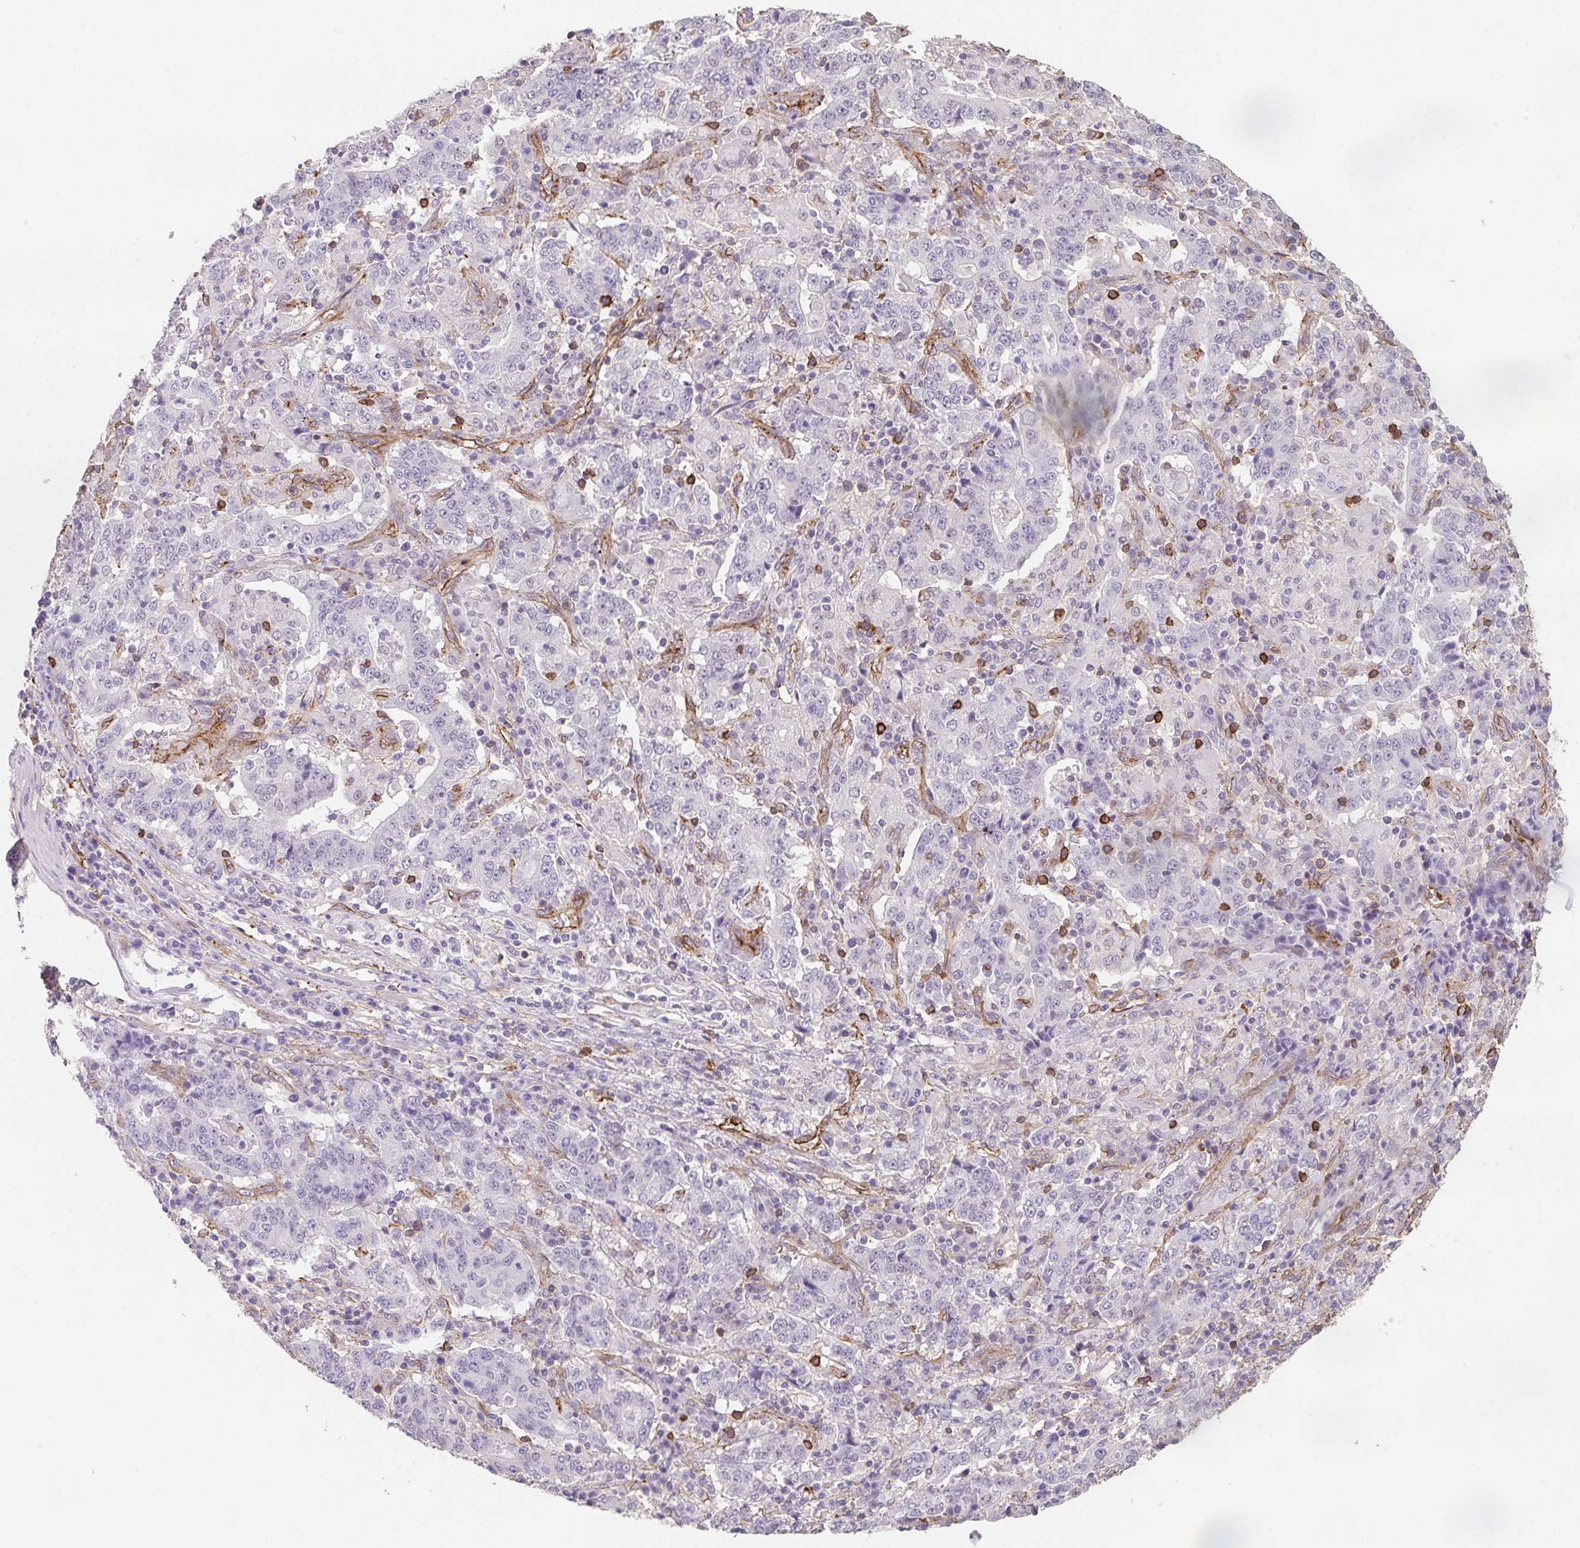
{"staining": {"intensity": "negative", "quantity": "none", "location": "none"}, "tissue": "stomach cancer", "cell_type": "Tumor cells", "image_type": "cancer", "snomed": [{"axis": "morphology", "description": "Normal tissue, NOS"}, {"axis": "morphology", "description": "Adenocarcinoma, NOS"}, {"axis": "topography", "description": "Stomach, upper"}, {"axis": "topography", "description": "Stomach"}], "caption": "This is a micrograph of IHC staining of adenocarcinoma (stomach), which shows no positivity in tumor cells. (DAB (3,3'-diaminobenzidine) IHC, high magnification).", "gene": "DBN1", "patient": {"sex": "male", "age": 59}}